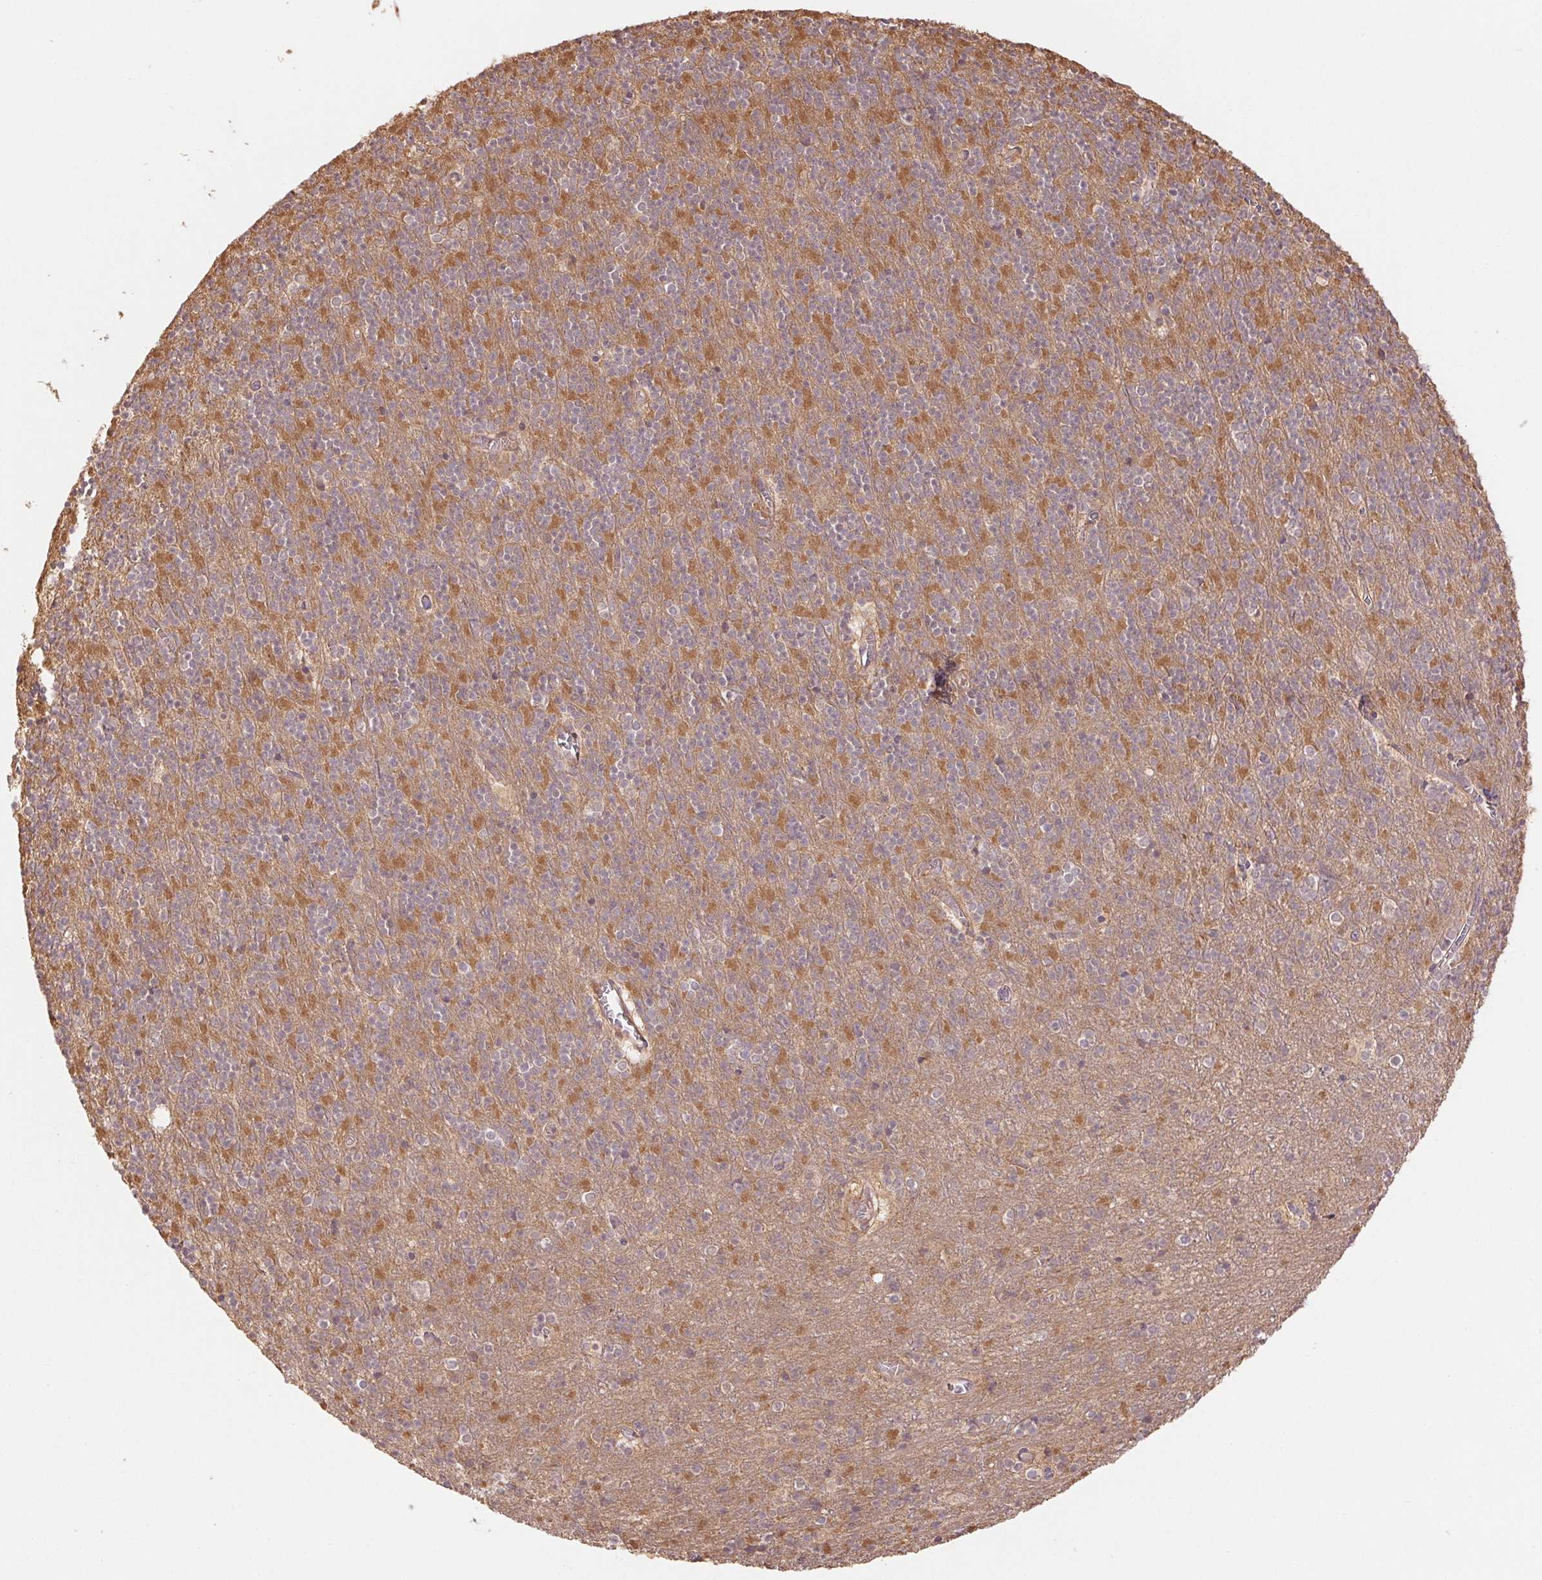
{"staining": {"intensity": "moderate", "quantity": "25%-75%", "location": "cytoplasmic/membranous"}, "tissue": "cerebellum", "cell_type": "Cells in granular layer", "image_type": "normal", "snomed": [{"axis": "morphology", "description": "Normal tissue, NOS"}, {"axis": "topography", "description": "Cerebellum"}], "caption": "The histopathology image displays staining of normal cerebellum, revealing moderate cytoplasmic/membranous protein staining (brown color) within cells in granular layer. The staining was performed using DAB (3,3'-diaminobenzidine) to visualize the protein expression in brown, while the nuclei were stained in blue with hematoxylin (Magnification: 20x).", "gene": "TUBA1A", "patient": {"sex": "male", "age": 70}}